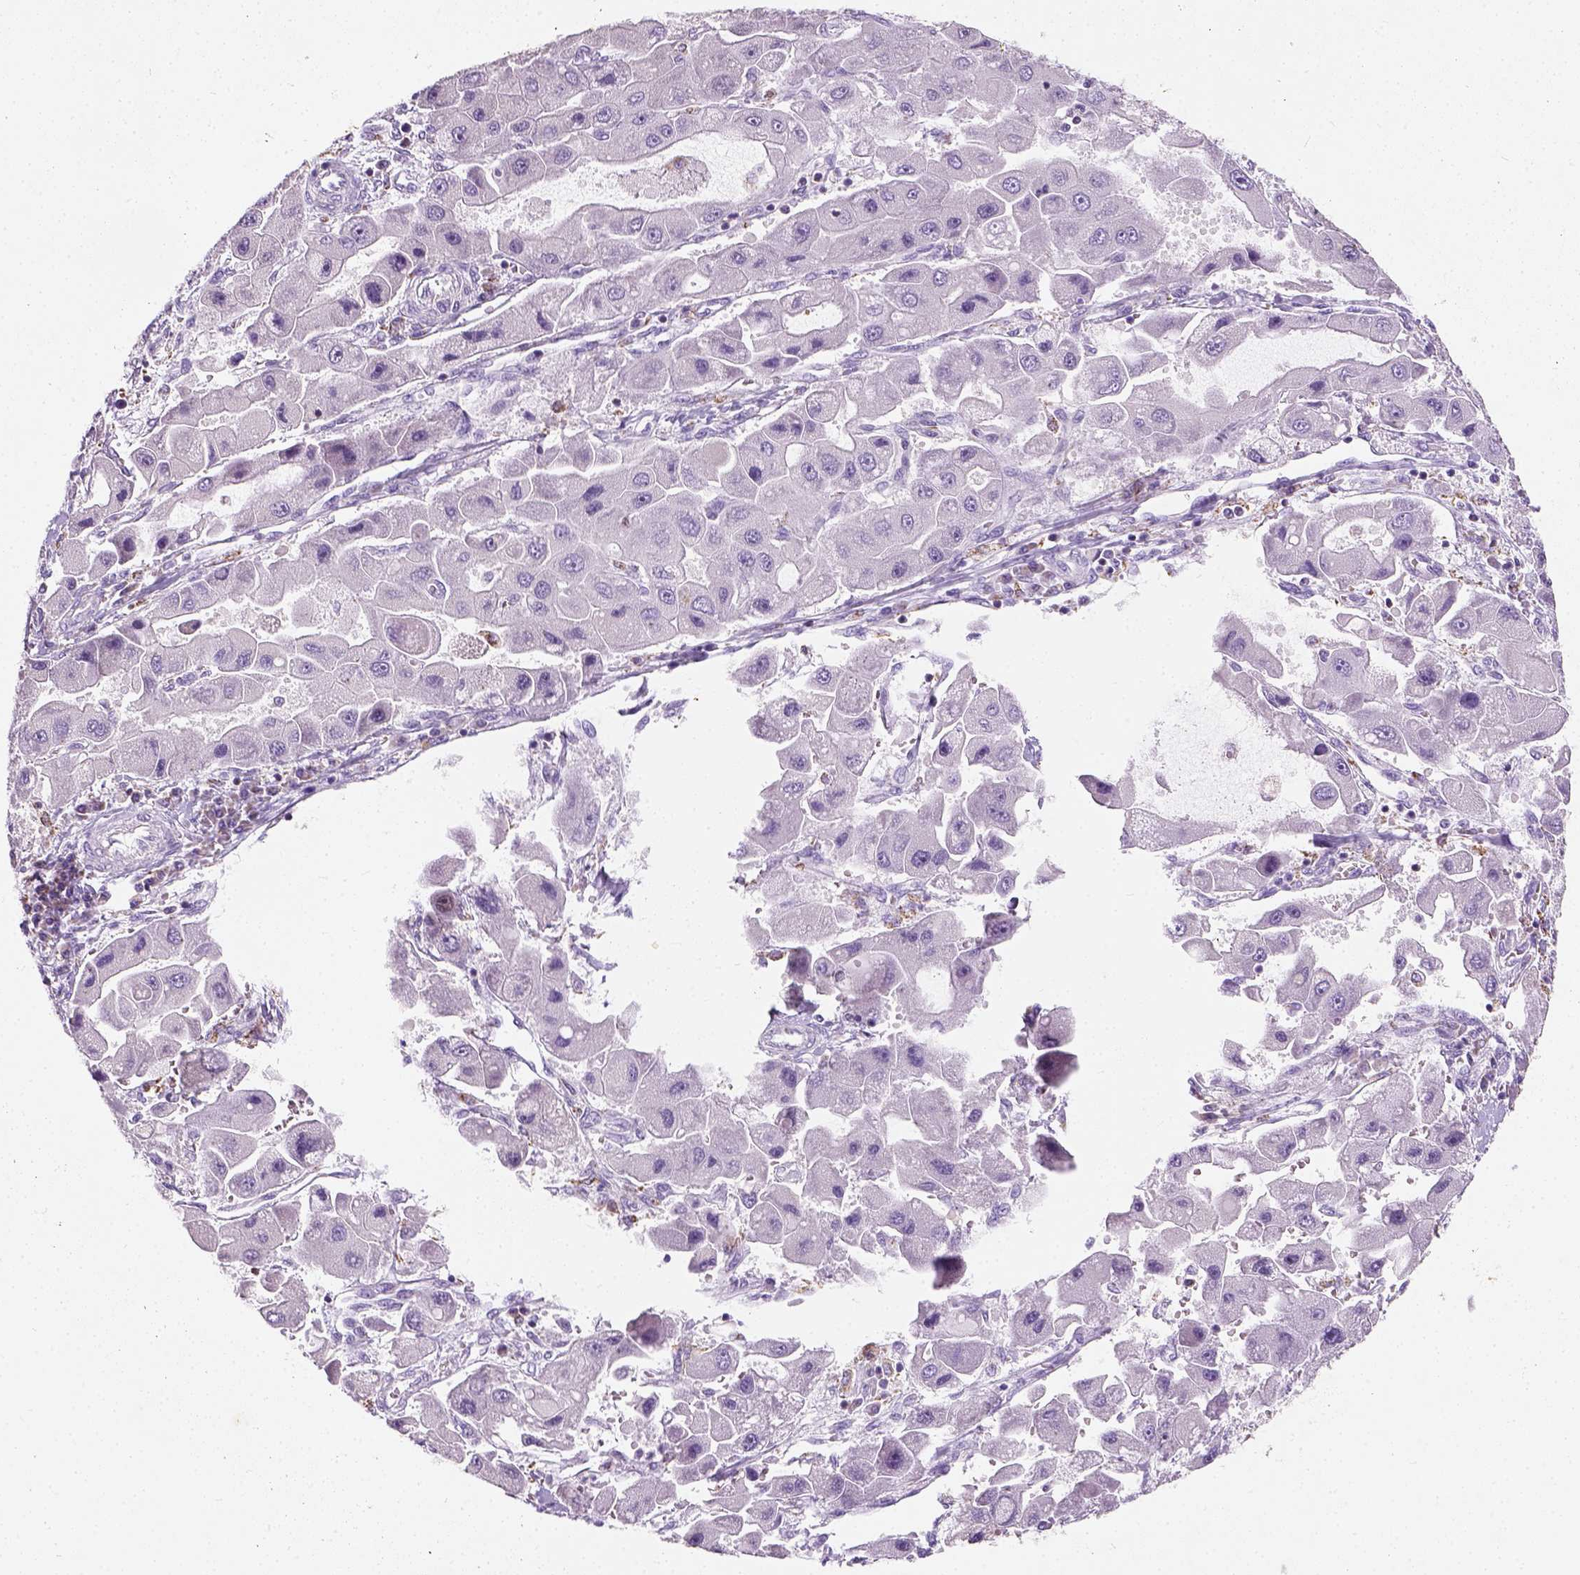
{"staining": {"intensity": "negative", "quantity": "none", "location": "none"}, "tissue": "liver cancer", "cell_type": "Tumor cells", "image_type": "cancer", "snomed": [{"axis": "morphology", "description": "Carcinoma, Hepatocellular, NOS"}, {"axis": "topography", "description": "Liver"}], "caption": "Tumor cells show no significant protein staining in liver cancer.", "gene": "CHODL", "patient": {"sex": "male", "age": 24}}